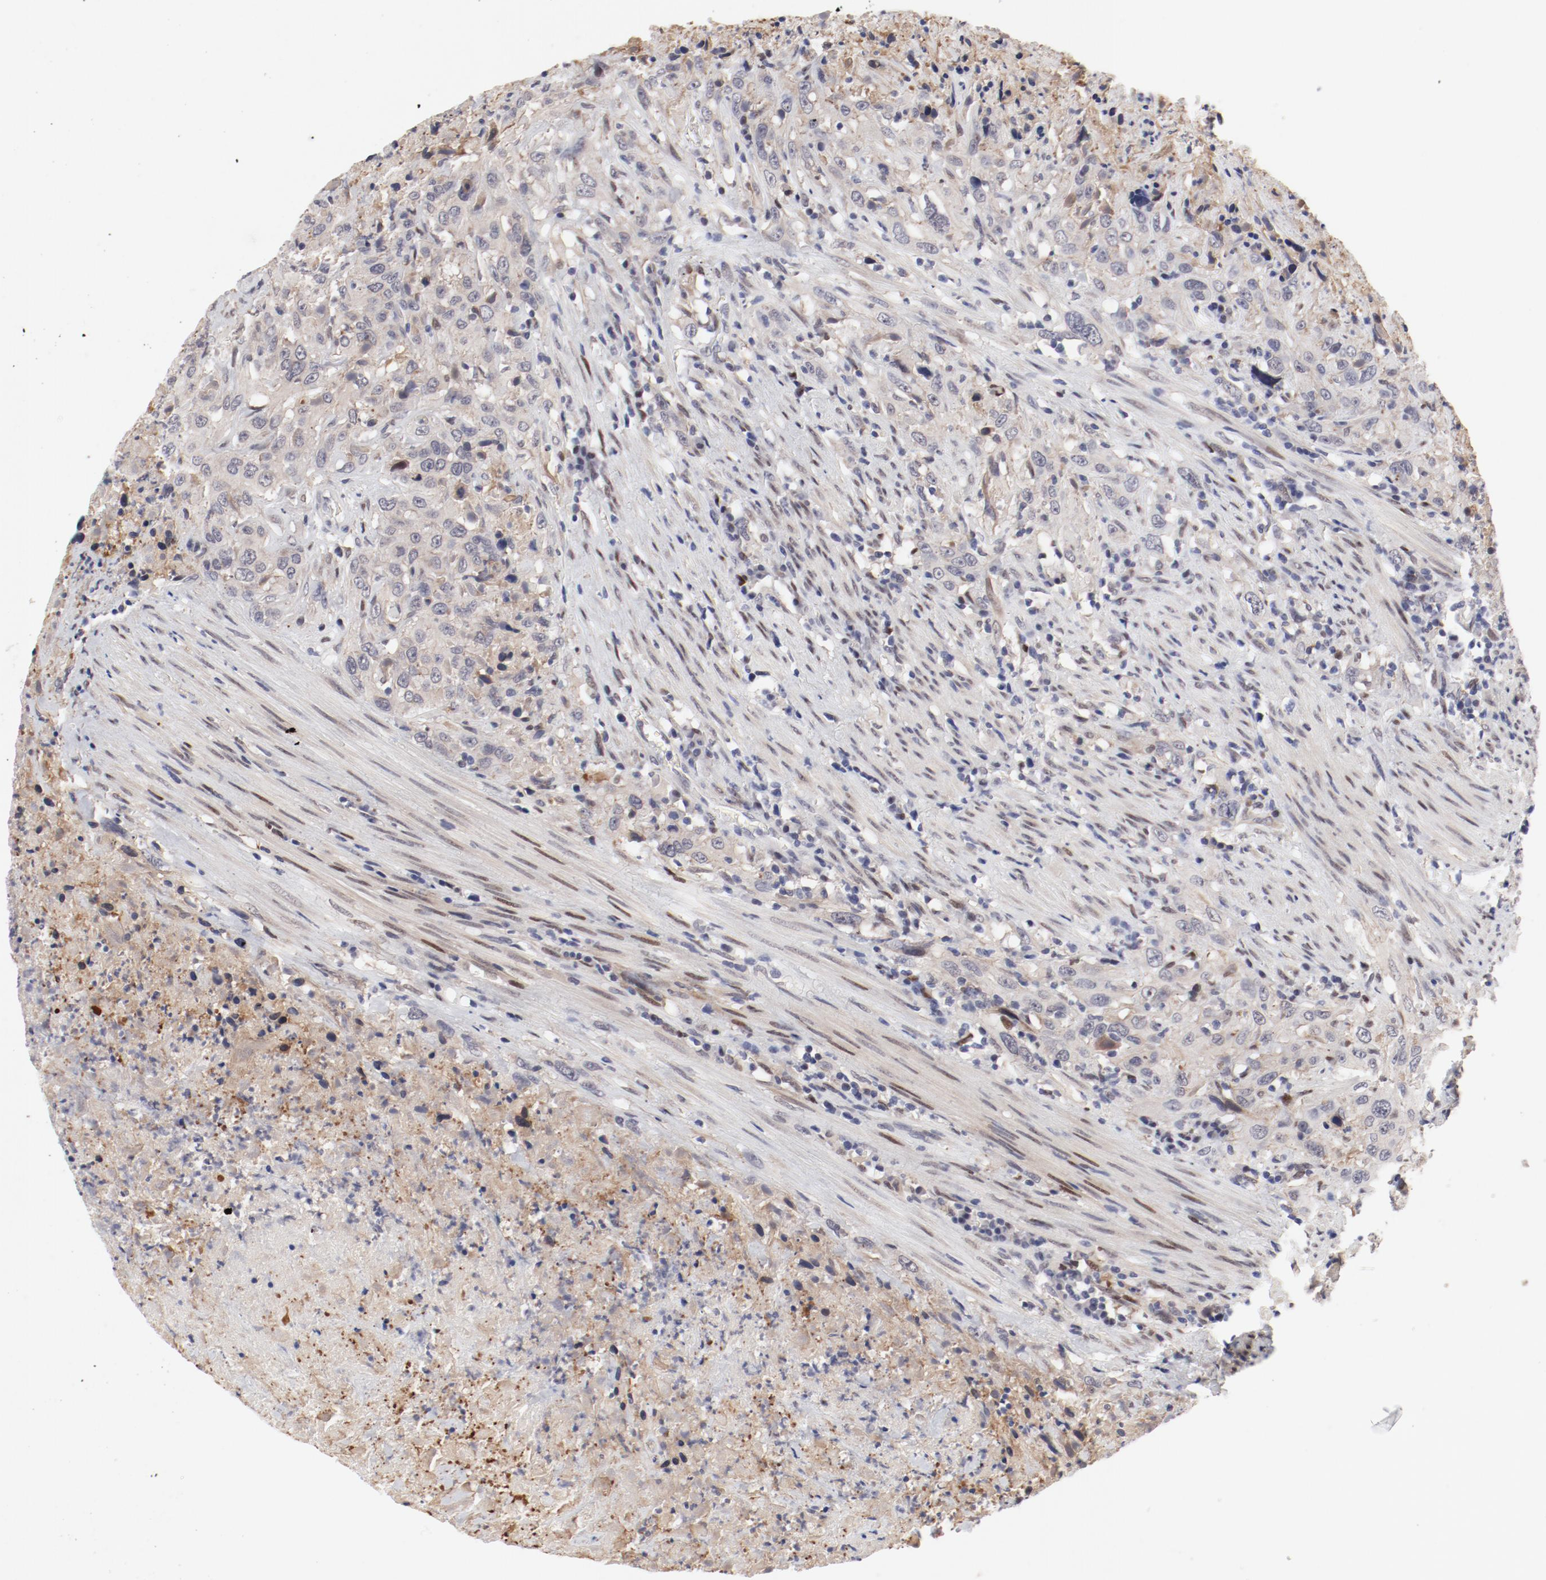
{"staining": {"intensity": "weak", "quantity": "25%-75%", "location": "cytoplasmic/membranous"}, "tissue": "urothelial cancer", "cell_type": "Tumor cells", "image_type": "cancer", "snomed": [{"axis": "morphology", "description": "Urothelial carcinoma, High grade"}, {"axis": "topography", "description": "Urinary bladder"}], "caption": "Tumor cells exhibit low levels of weak cytoplasmic/membranous staining in approximately 25%-75% of cells in human urothelial carcinoma (high-grade).", "gene": "FSCB", "patient": {"sex": "male", "age": 61}}